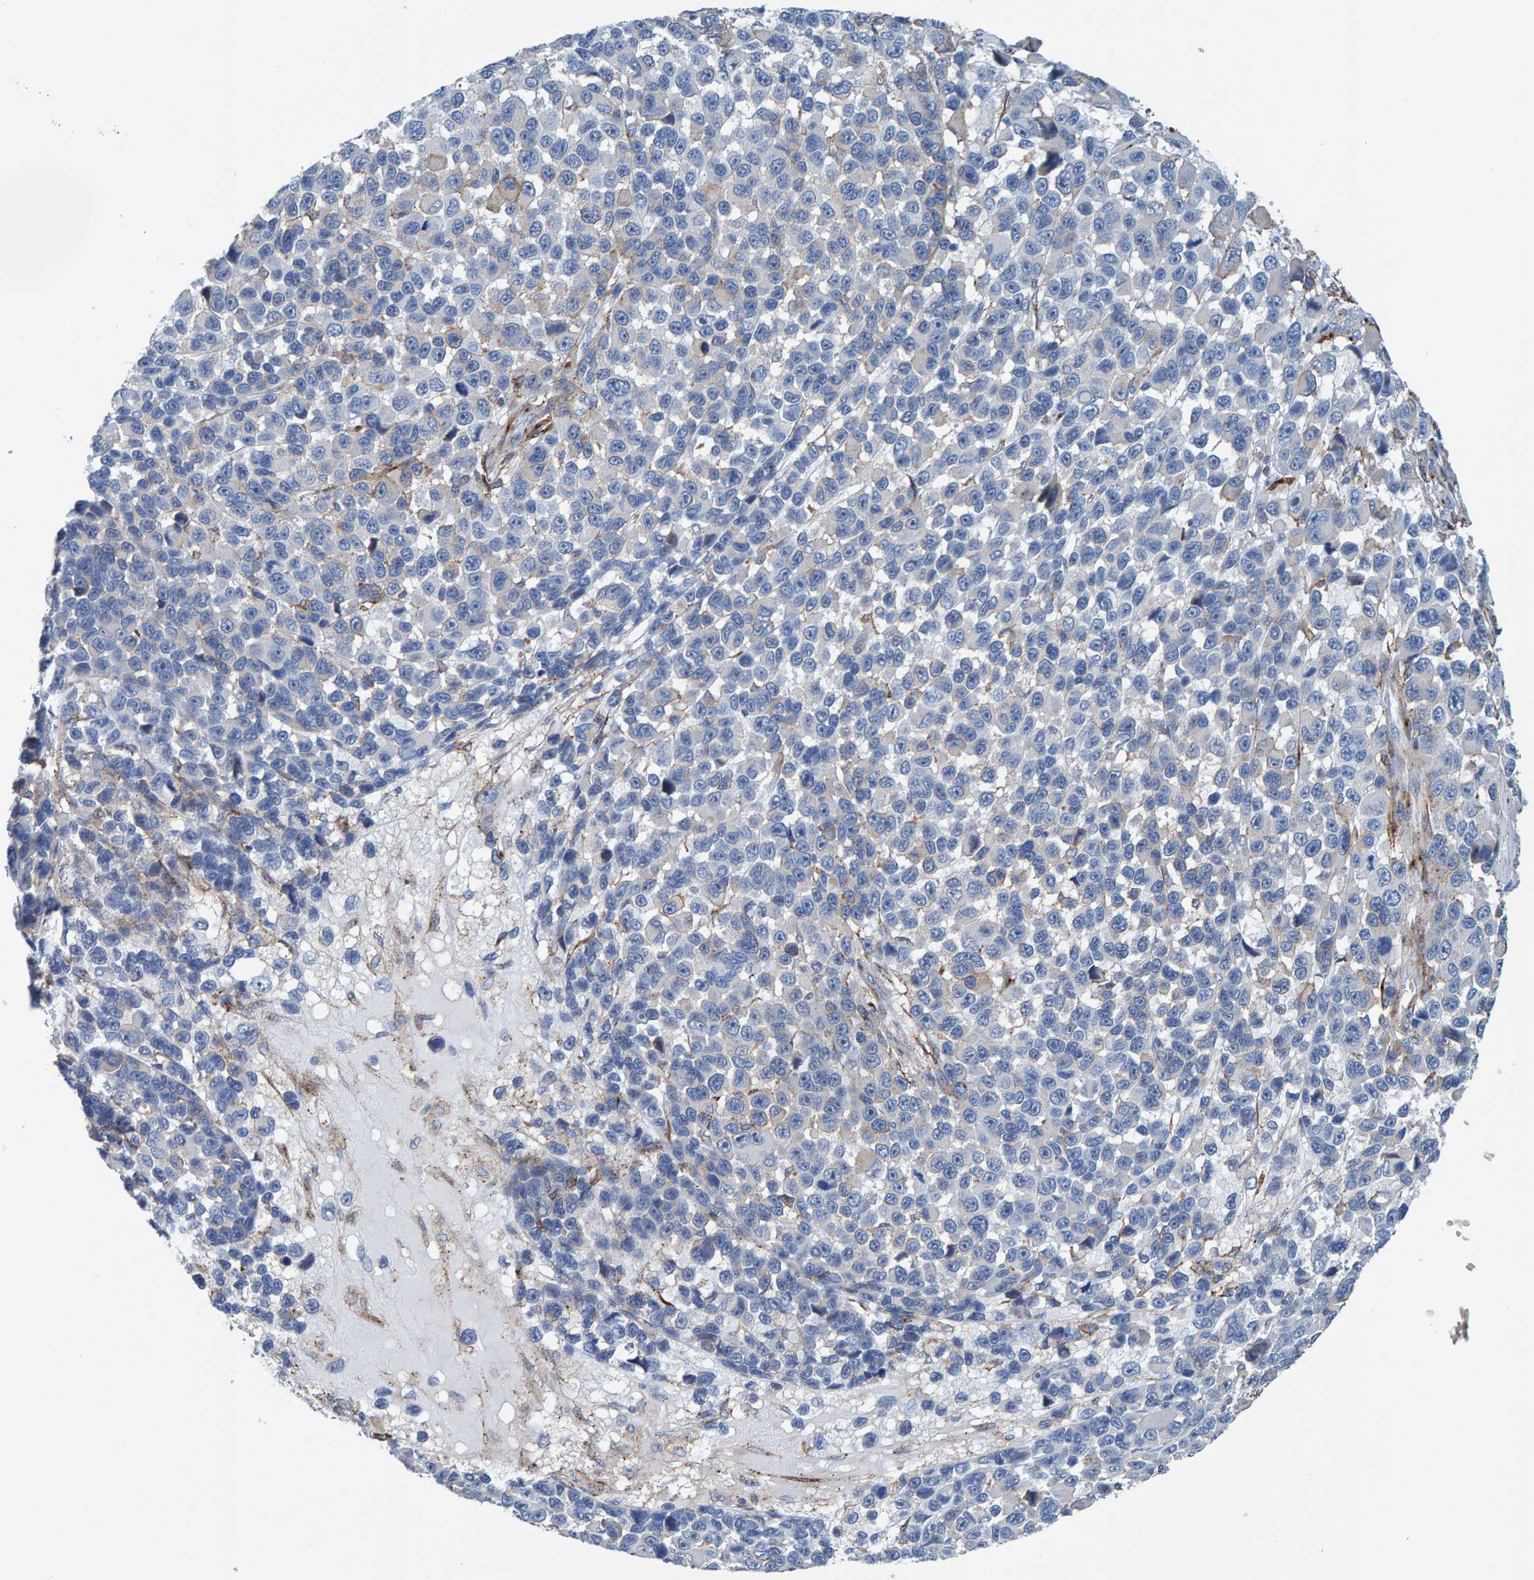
{"staining": {"intensity": "negative", "quantity": "none", "location": "none"}, "tissue": "melanoma", "cell_type": "Tumor cells", "image_type": "cancer", "snomed": [{"axis": "morphology", "description": "Malignant melanoma, NOS"}, {"axis": "topography", "description": "Skin"}], "caption": "Immunohistochemistry of human melanoma demonstrates no expression in tumor cells.", "gene": "LRP1", "patient": {"sex": "male", "age": 53}}